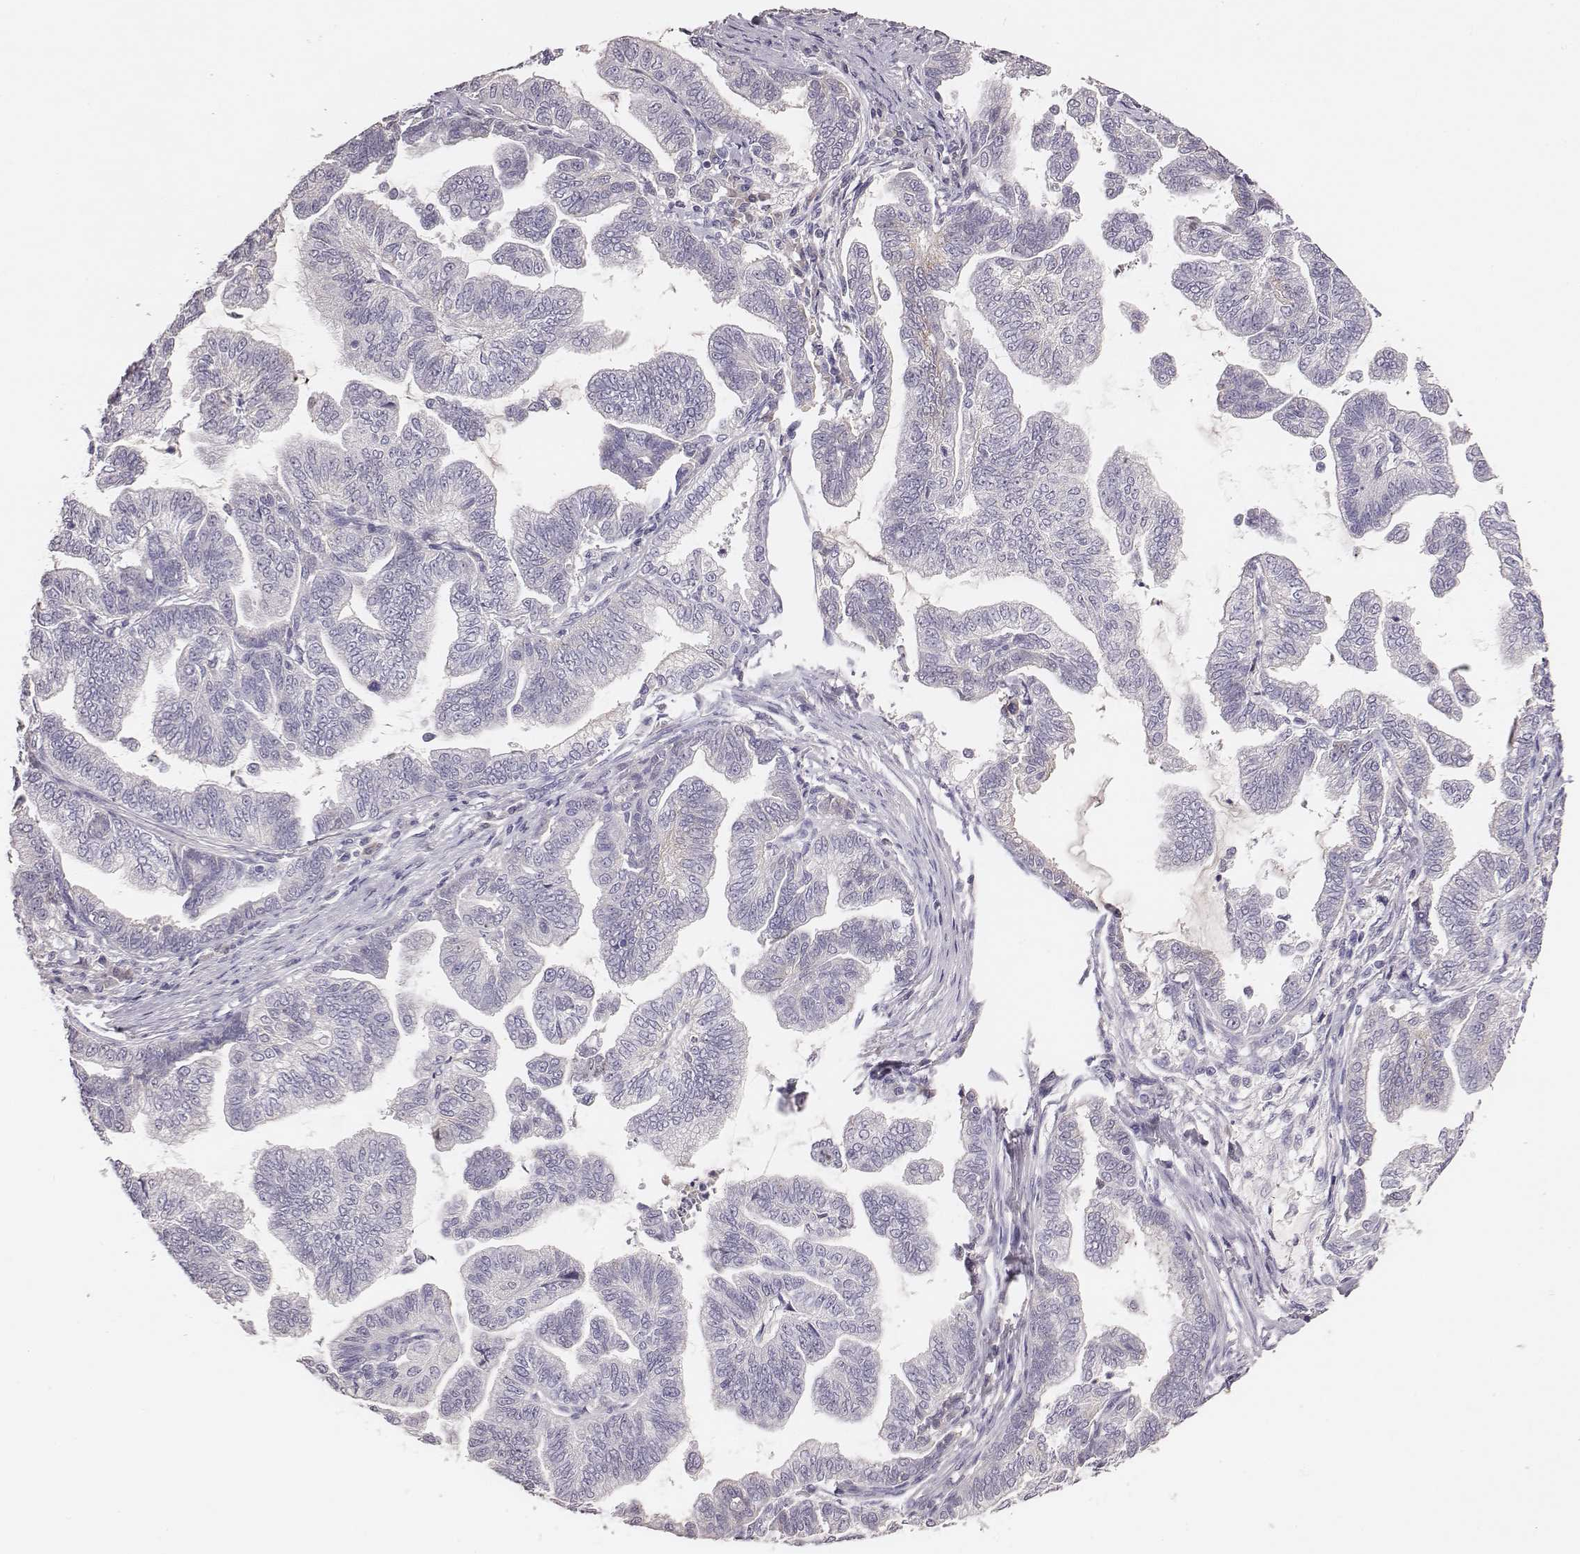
{"staining": {"intensity": "negative", "quantity": "none", "location": "none"}, "tissue": "stomach cancer", "cell_type": "Tumor cells", "image_type": "cancer", "snomed": [{"axis": "morphology", "description": "Adenocarcinoma, NOS"}, {"axis": "topography", "description": "Stomach"}], "caption": "Immunohistochemistry of human stomach adenocarcinoma demonstrates no positivity in tumor cells. (Brightfield microscopy of DAB (3,3'-diaminobenzidine) IHC at high magnification).", "gene": "EN1", "patient": {"sex": "male", "age": 83}}